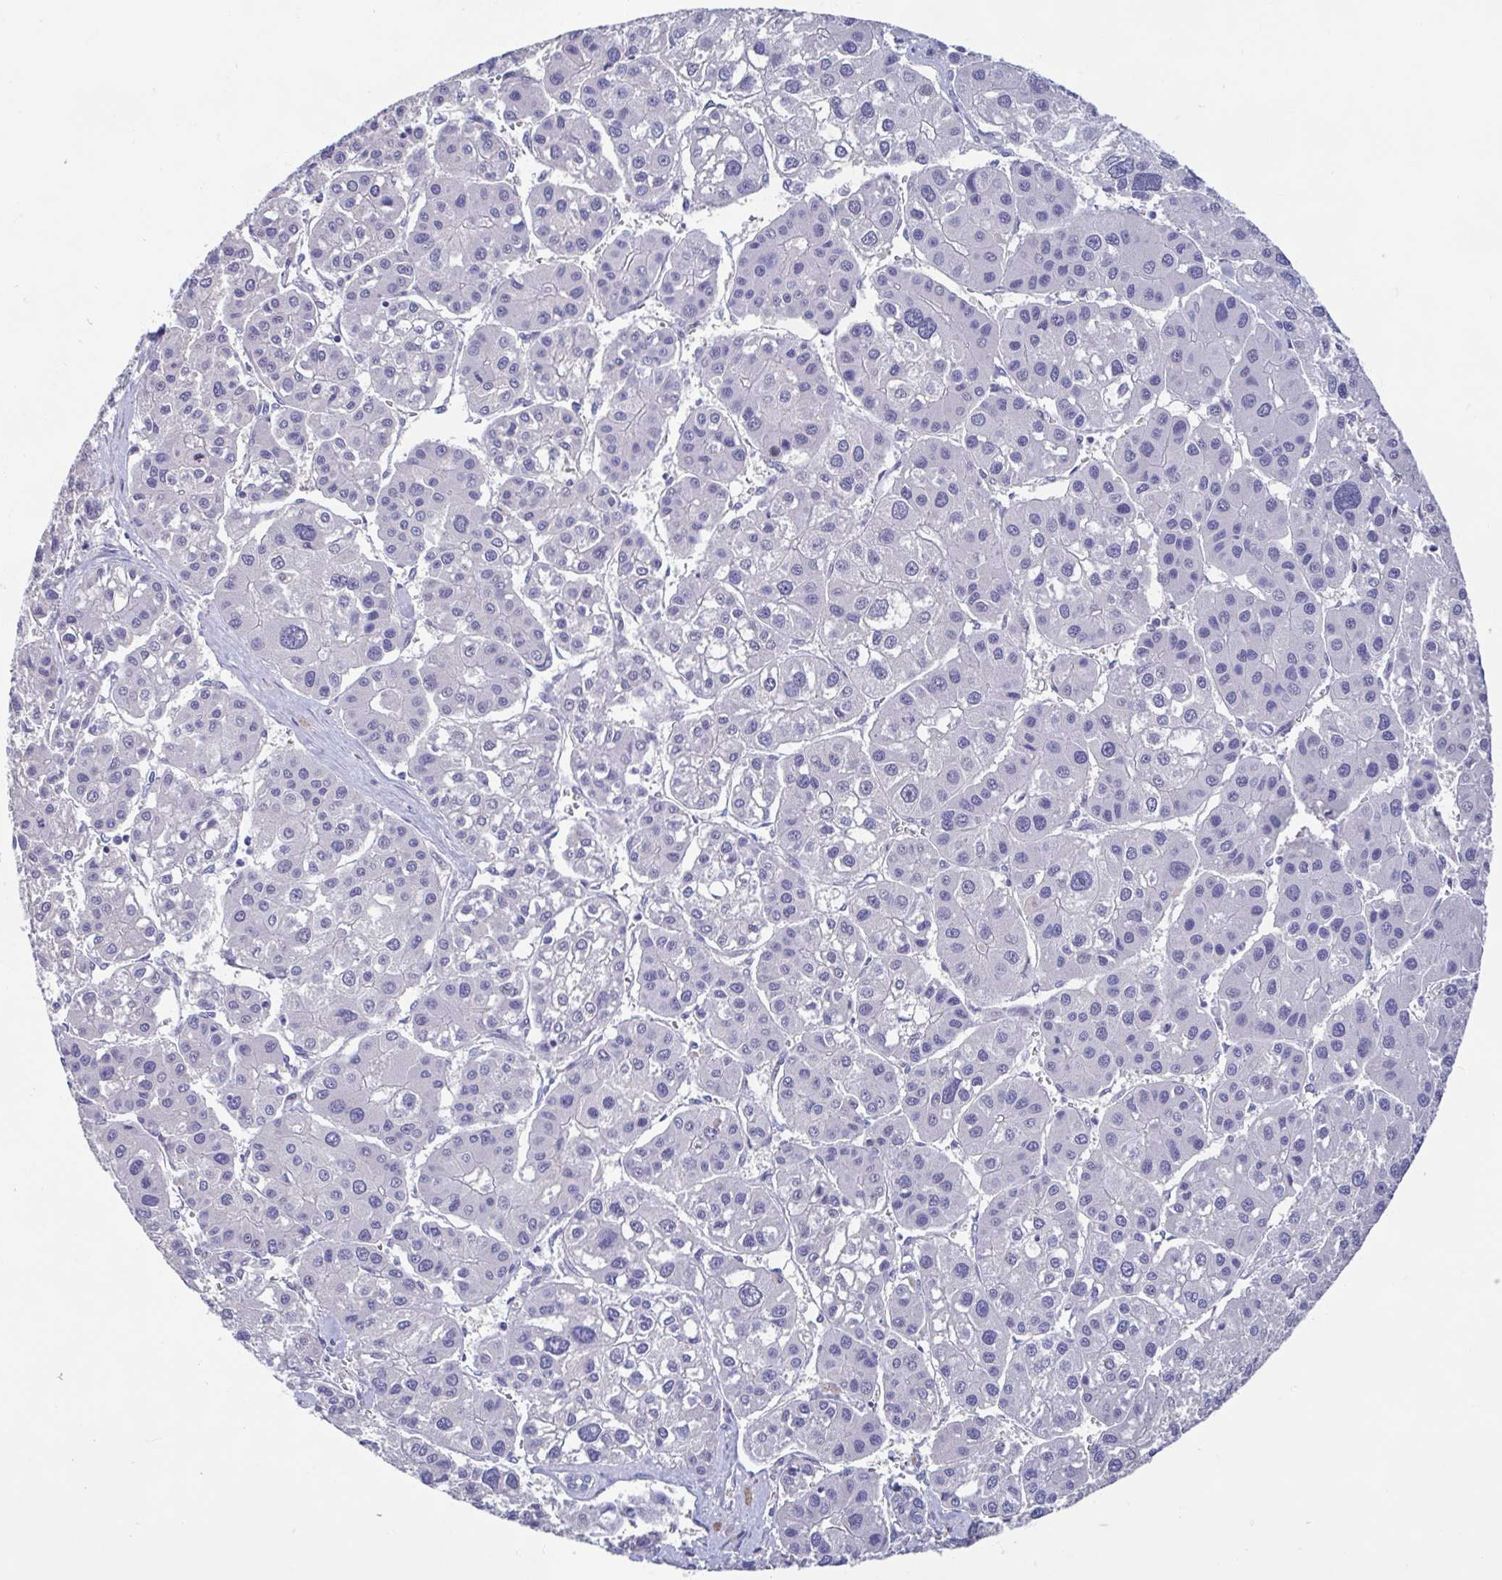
{"staining": {"intensity": "negative", "quantity": "none", "location": "none"}, "tissue": "liver cancer", "cell_type": "Tumor cells", "image_type": "cancer", "snomed": [{"axis": "morphology", "description": "Carcinoma, Hepatocellular, NOS"}, {"axis": "topography", "description": "Liver"}], "caption": "High power microscopy photomicrograph of an IHC photomicrograph of liver cancer (hepatocellular carcinoma), revealing no significant staining in tumor cells.", "gene": "PERM1", "patient": {"sex": "male", "age": 73}}